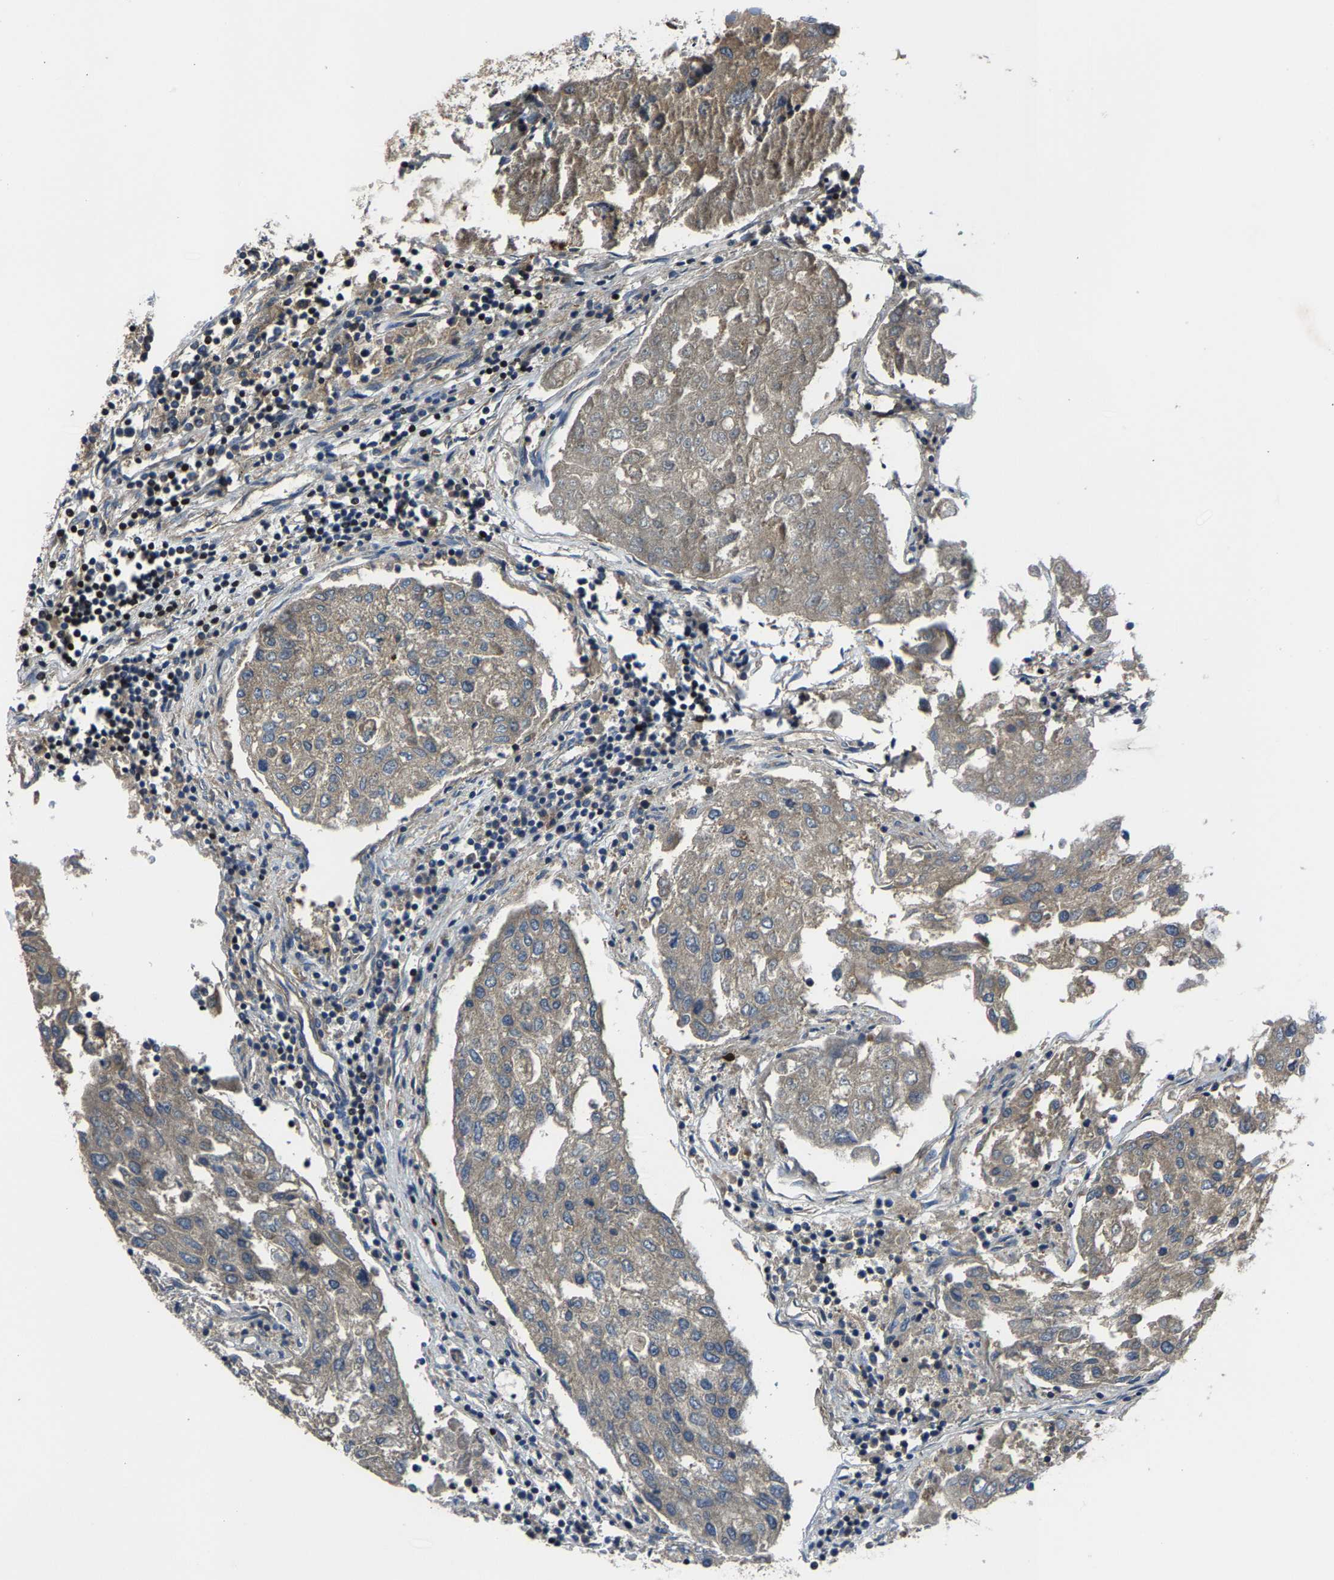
{"staining": {"intensity": "weak", "quantity": "<25%", "location": "cytoplasmic/membranous"}, "tissue": "urothelial cancer", "cell_type": "Tumor cells", "image_type": "cancer", "snomed": [{"axis": "morphology", "description": "Urothelial carcinoma, High grade"}, {"axis": "topography", "description": "Lymph node"}, {"axis": "topography", "description": "Urinary bladder"}], "caption": "Image shows no significant protein expression in tumor cells of high-grade urothelial carcinoma.", "gene": "AGBL3", "patient": {"sex": "male", "age": 51}}